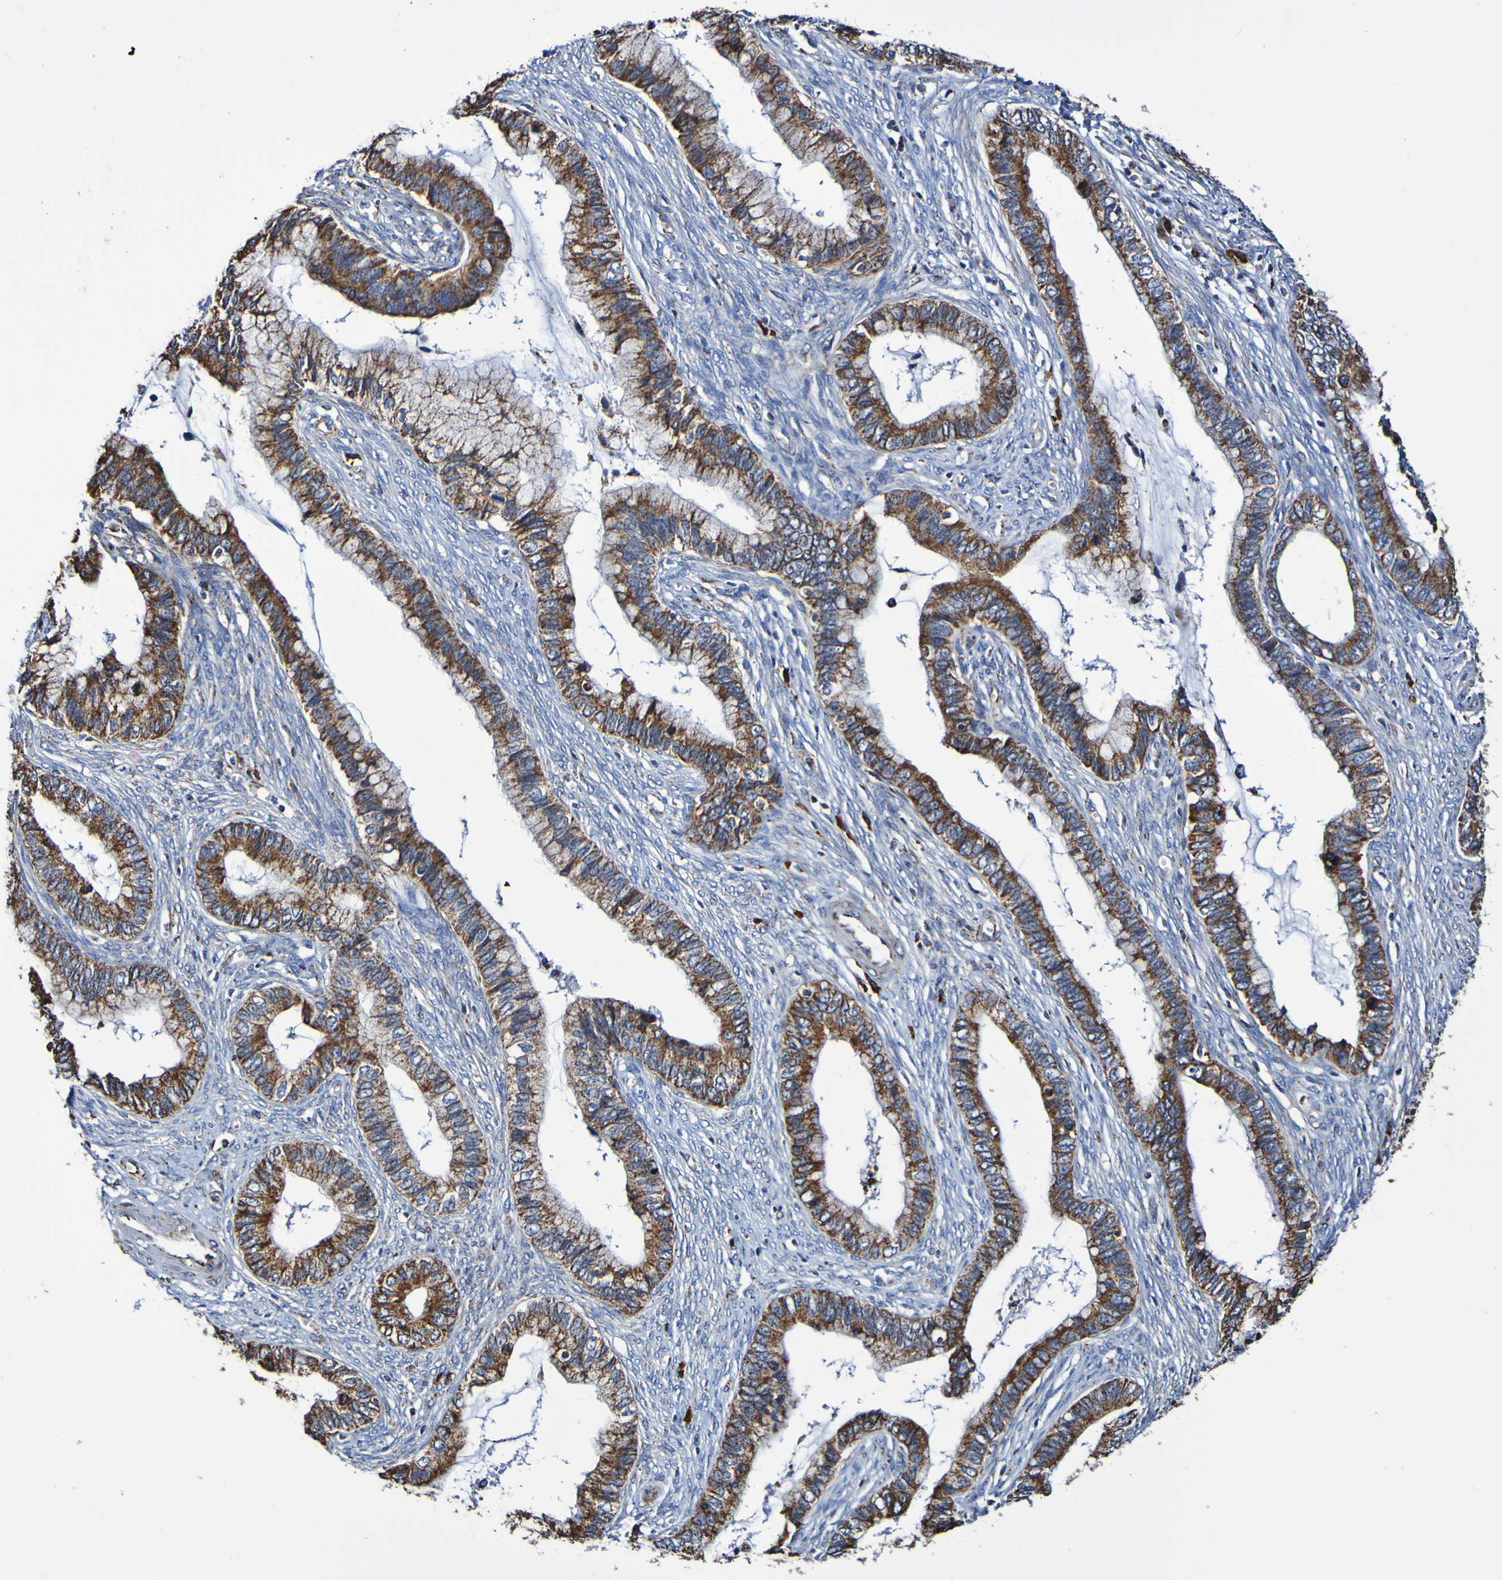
{"staining": {"intensity": "strong", "quantity": ">75%", "location": "cytoplasmic/membranous"}, "tissue": "cervical cancer", "cell_type": "Tumor cells", "image_type": "cancer", "snomed": [{"axis": "morphology", "description": "Adenocarcinoma, NOS"}, {"axis": "topography", "description": "Cervix"}], "caption": "High-magnification brightfield microscopy of cervical cancer (adenocarcinoma) stained with DAB (3,3'-diaminobenzidine) (brown) and counterstained with hematoxylin (blue). tumor cells exhibit strong cytoplasmic/membranous staining is seen in about>75% of cells.", "gene": "IL18R1", "patient": {"sex": "female", "age": 44}}